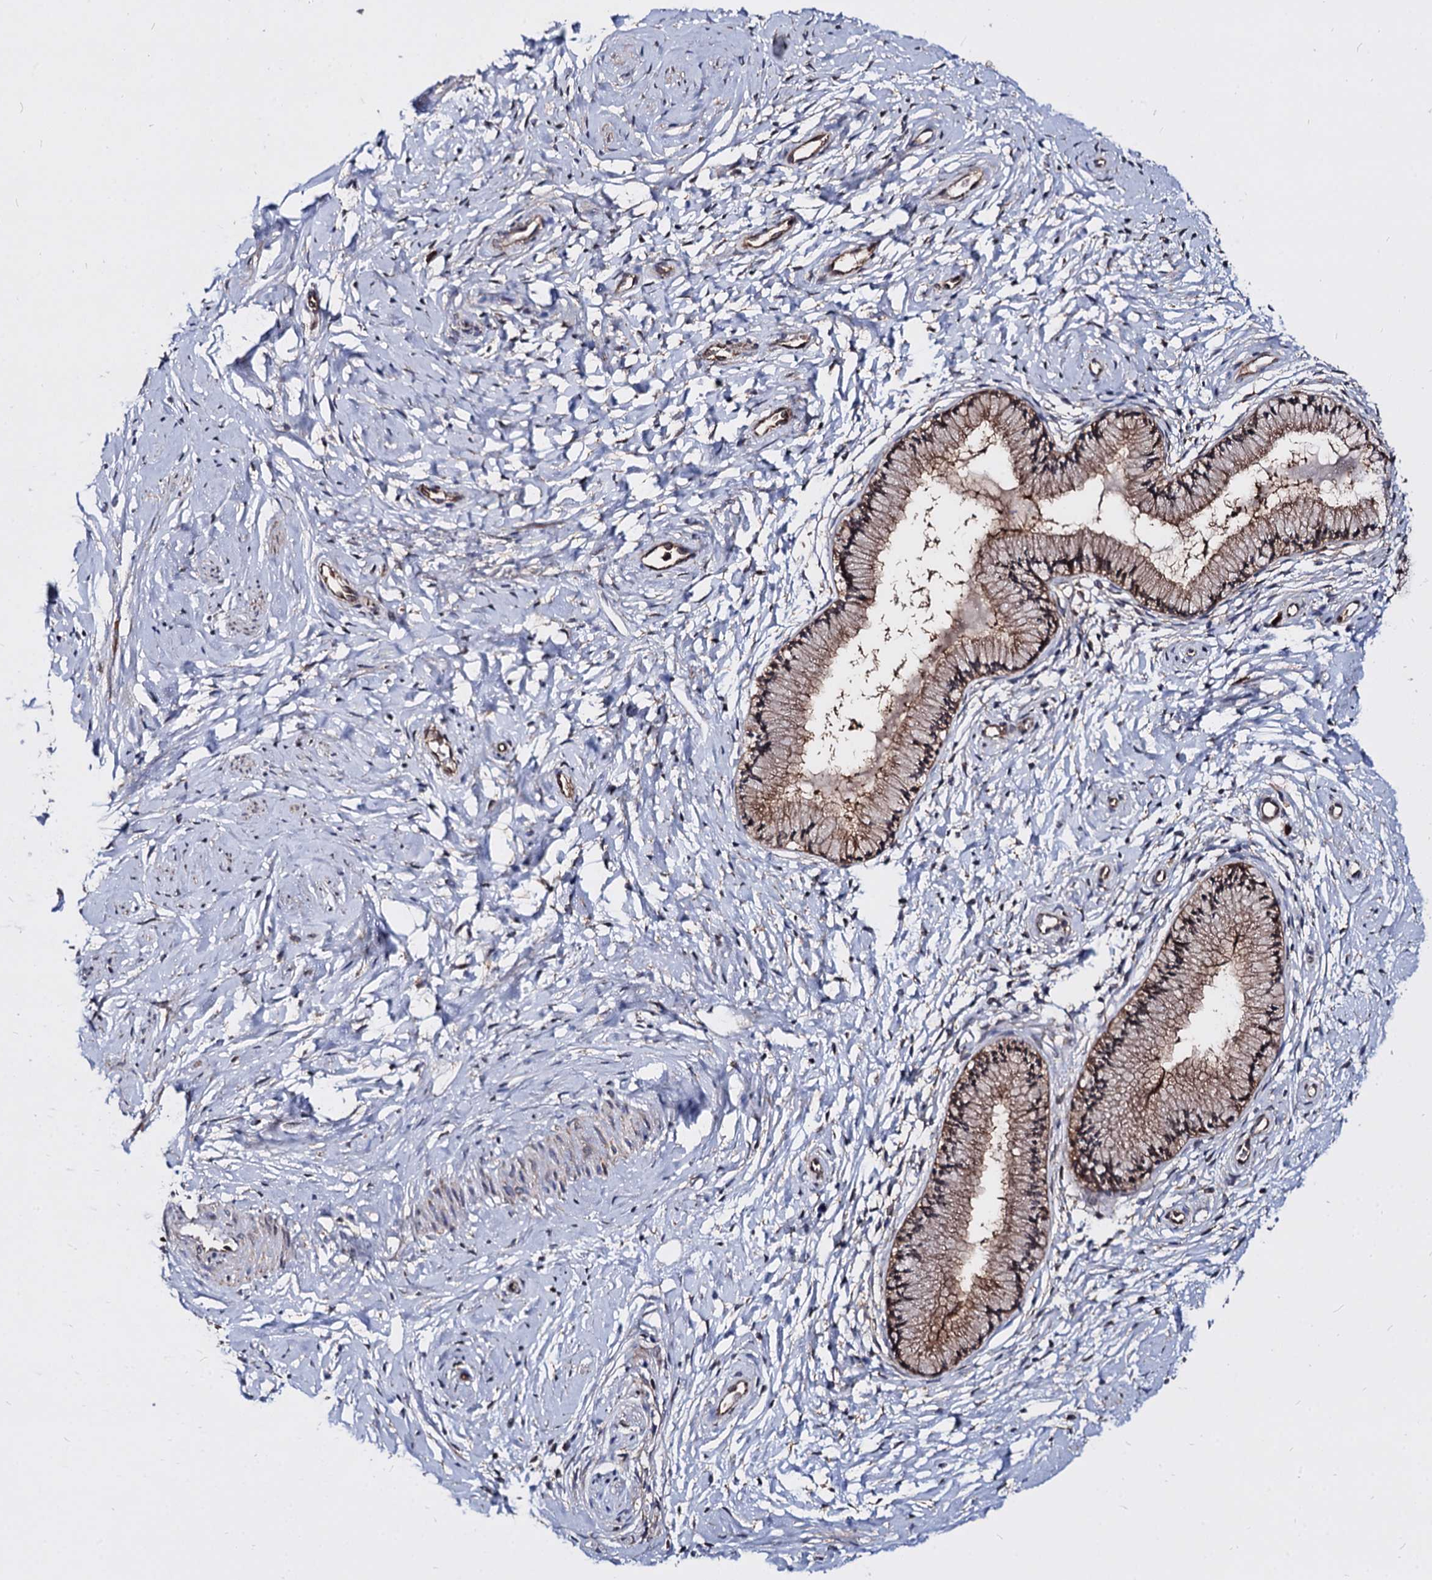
{"staining": {"intensity": "moderate", "quantity": ">75%", "location": "cytoplasmic/membranous"}, "tissue": "cervix", "cell_type": "Glandular cells", "image_type": "normal", "snomed": [{"axis": "morphology", "description": "Normal tissue, NOS"}, {"axis": "topography", "description": "Cervix"}], "caption": "Immunohistochemistry of normal human cervix reveals medium levels of moderate cytoplasmic/membranous expression in about >75% of glandular cells. (IHC, brightfield microscopy, high magnification).", "gene": "NME1", "patient": {"sex": "female", "age": 33}}